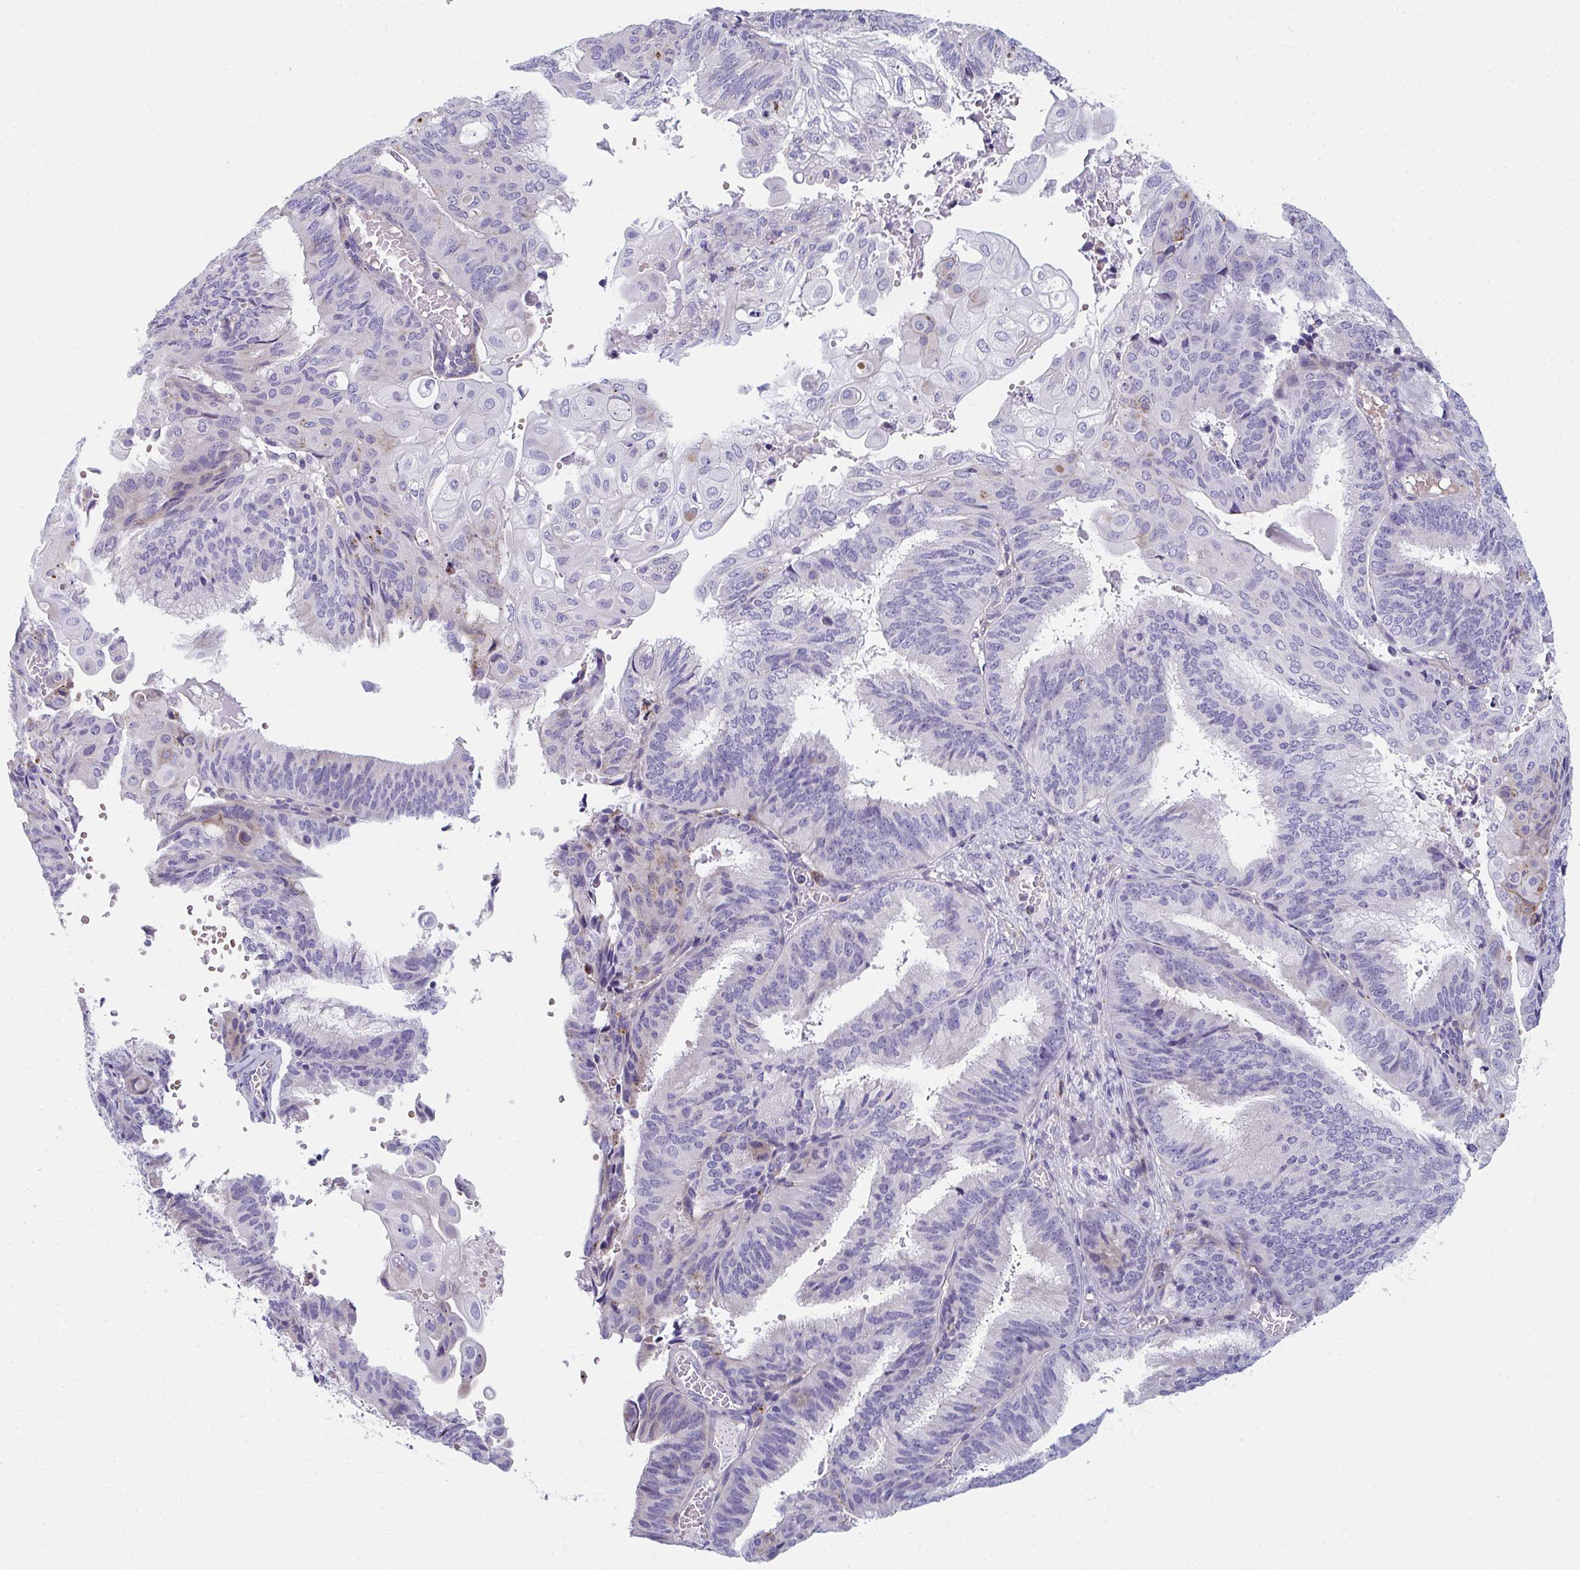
{"staining": {"intensity": "strong", "quantity": "<25%", "location": "cytoplasmic/membranous"}, "tissue": "endometrial cancer", "cell_type": "Tumor cells", "image_type": "cancer", "snomed": [{"axis": "morphology", "description": "Adenocarcinoma, NOS"}, {"axis": "topography", "description": "Endometrium"}], "caption": "Protein expression analysis of adenocarcinoma (endometrial) displays strong cytoplasmic/membranous staining in about <25% of tumor cells.", "gene": "EIF1AD", "patient": {"sex": "female", "age": 49}}